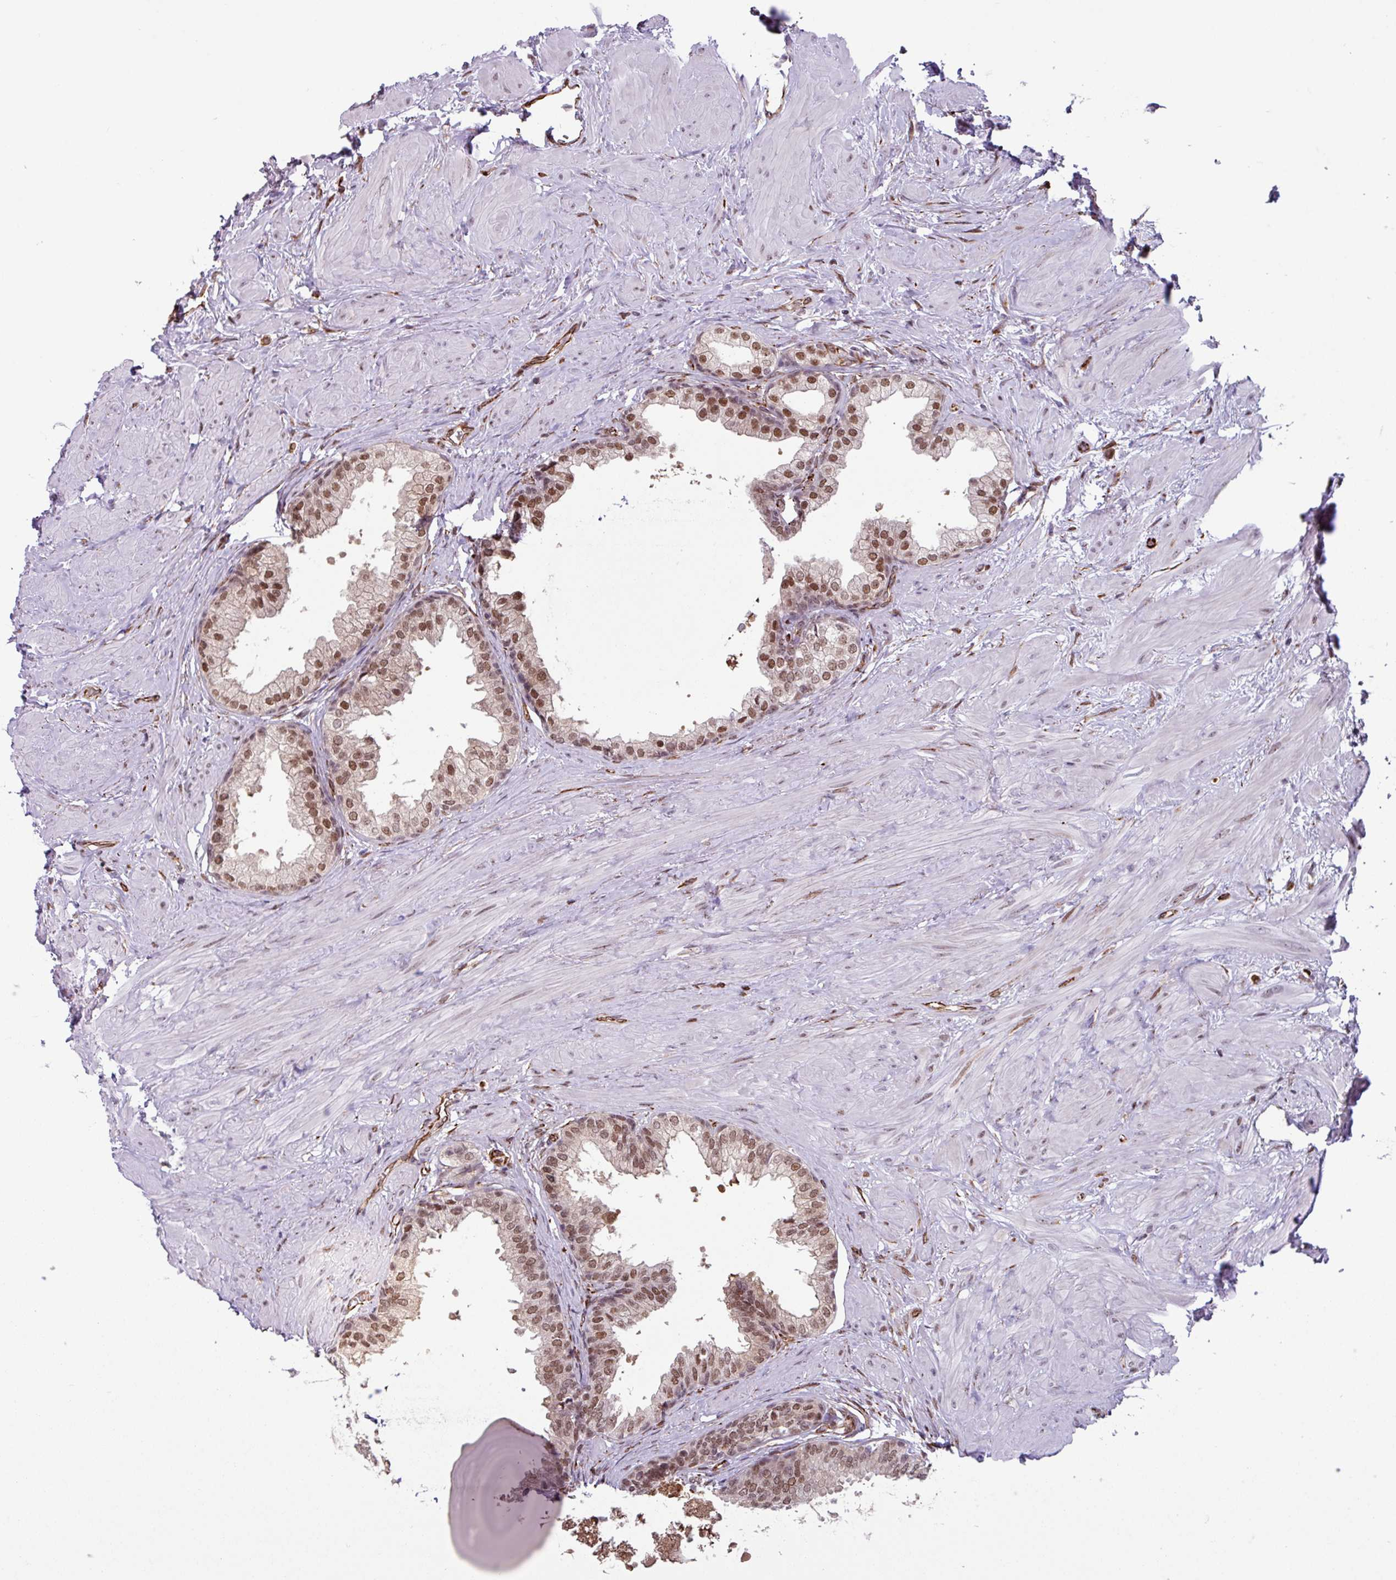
{"staining": {"intensity": "moderate", "quantity": ">75%", "location": "cytoplasmic/membranous,nuclear"}, "tissue": "prostate", "cell_type": "Glandular cells", "image_type": "normal", "snomed": [{"axis": "morphology", "description": "Normal tissue, NOS"}, {"axis": "topography", "description": "Prostate"}], "caption": "Prostate stained for a protein (brown) reveals moderate cytoplasmic/membranous,nuclear positive expression in approximately >75% of glandular cells.", "gene": "CHD3", "patient": {"sex": "male", "age": 48}}